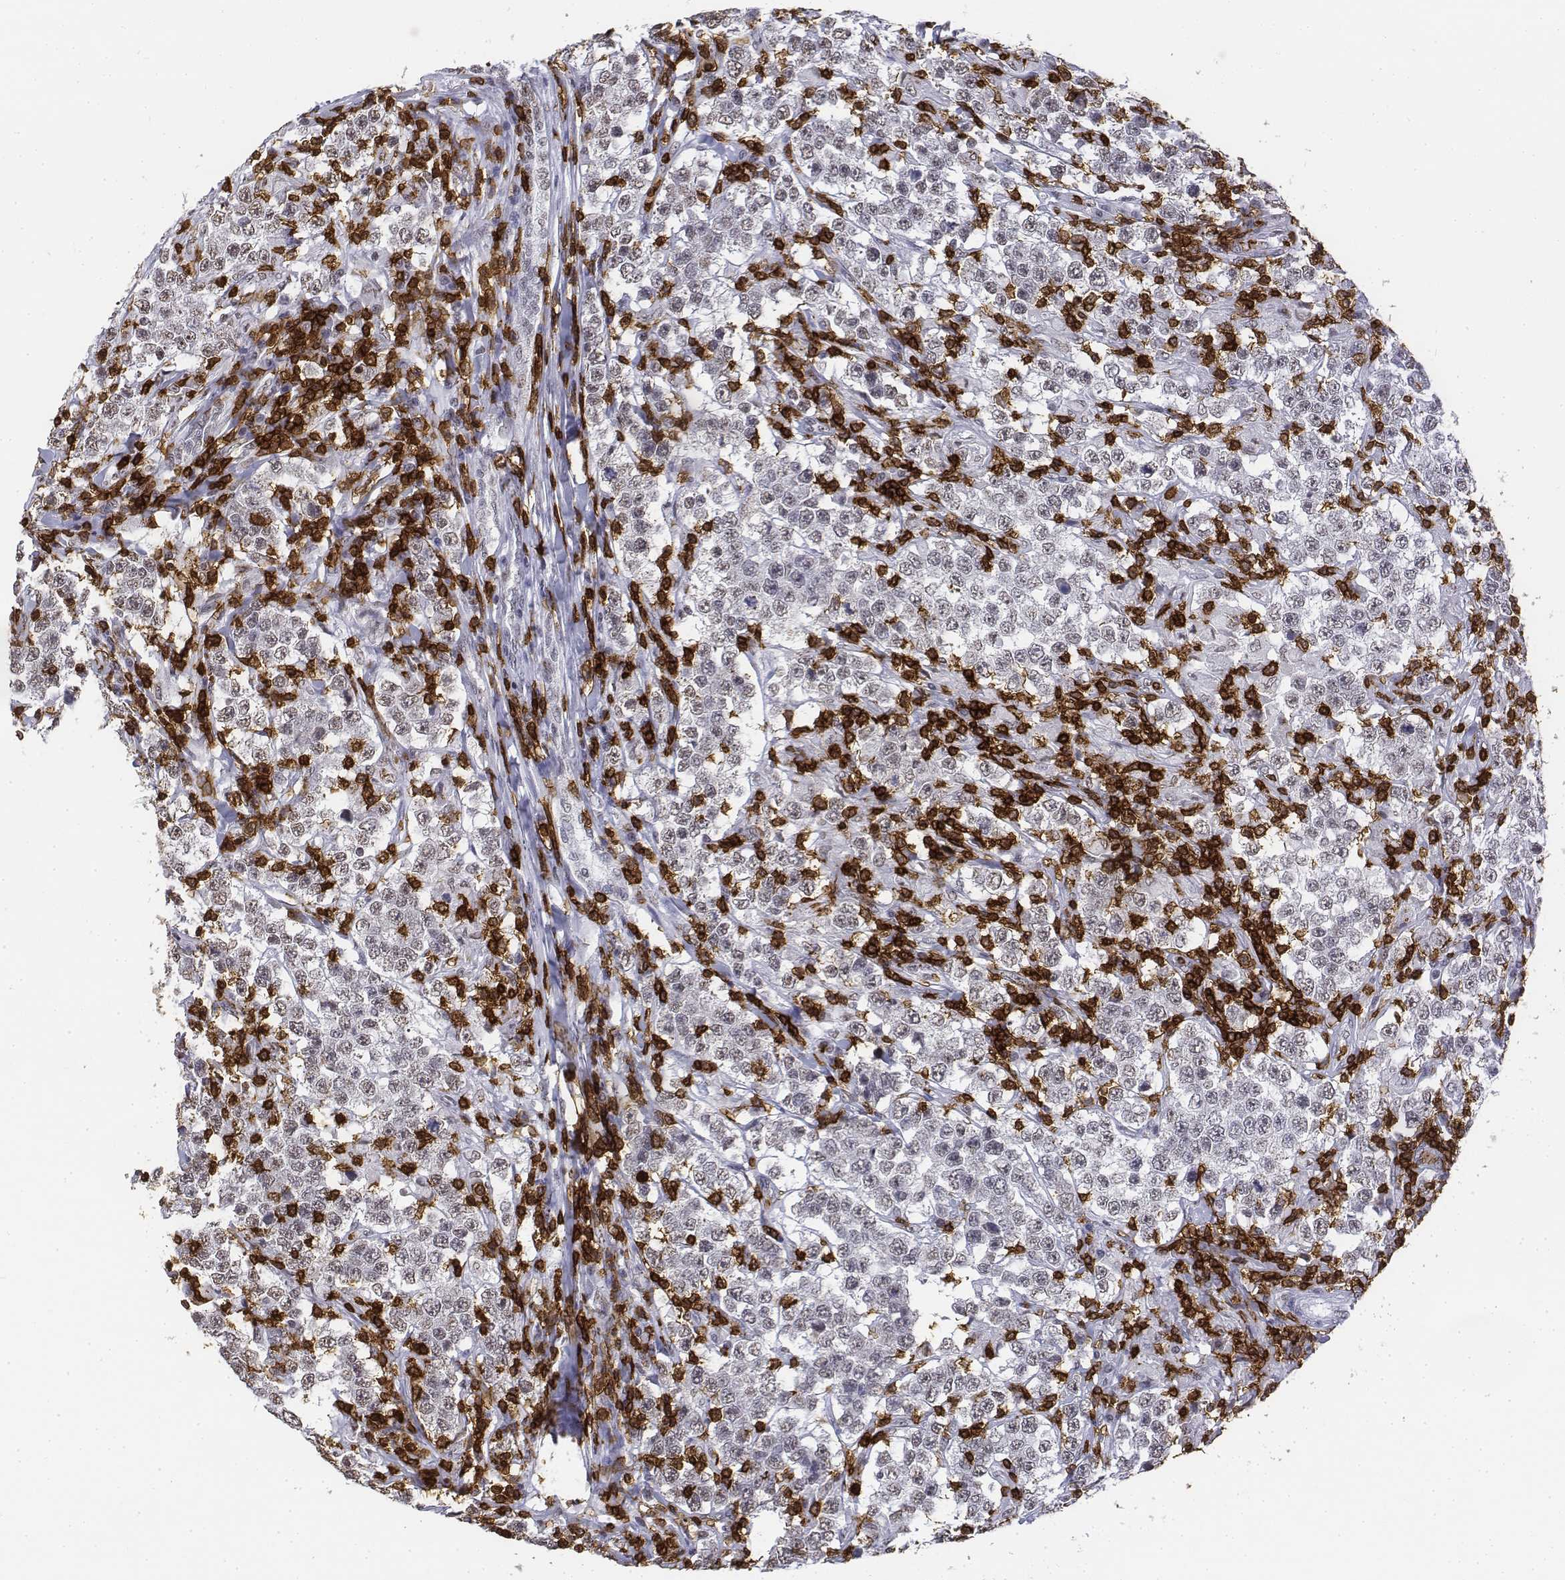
{"staining": {"intensity": "weak", "quantity": "<25%", "location": "nuclear"}, "tissue": "testis cancer", "cell_type": "Tumor cells", "image_type": "cancer", "snomed": [{"axis": "morphology", "description": "Seminoma, NOS"}, {"axis": "morphology", "description": "Carcinoma, Embryonal, NOS"}, {"axis": "topography", "description": "Testis"}], "caption": "Image shows no significant protein positivity in tumor cells of testis cancer (embryonal carcinoma). The staining was performed using DAB to visualize the protein expression in brown, while the nuclei were stained in blue with hematoxylin (Magnification: 20x).", "gene": "CD3E", "patient": {"sex": "male", "age": 41}}